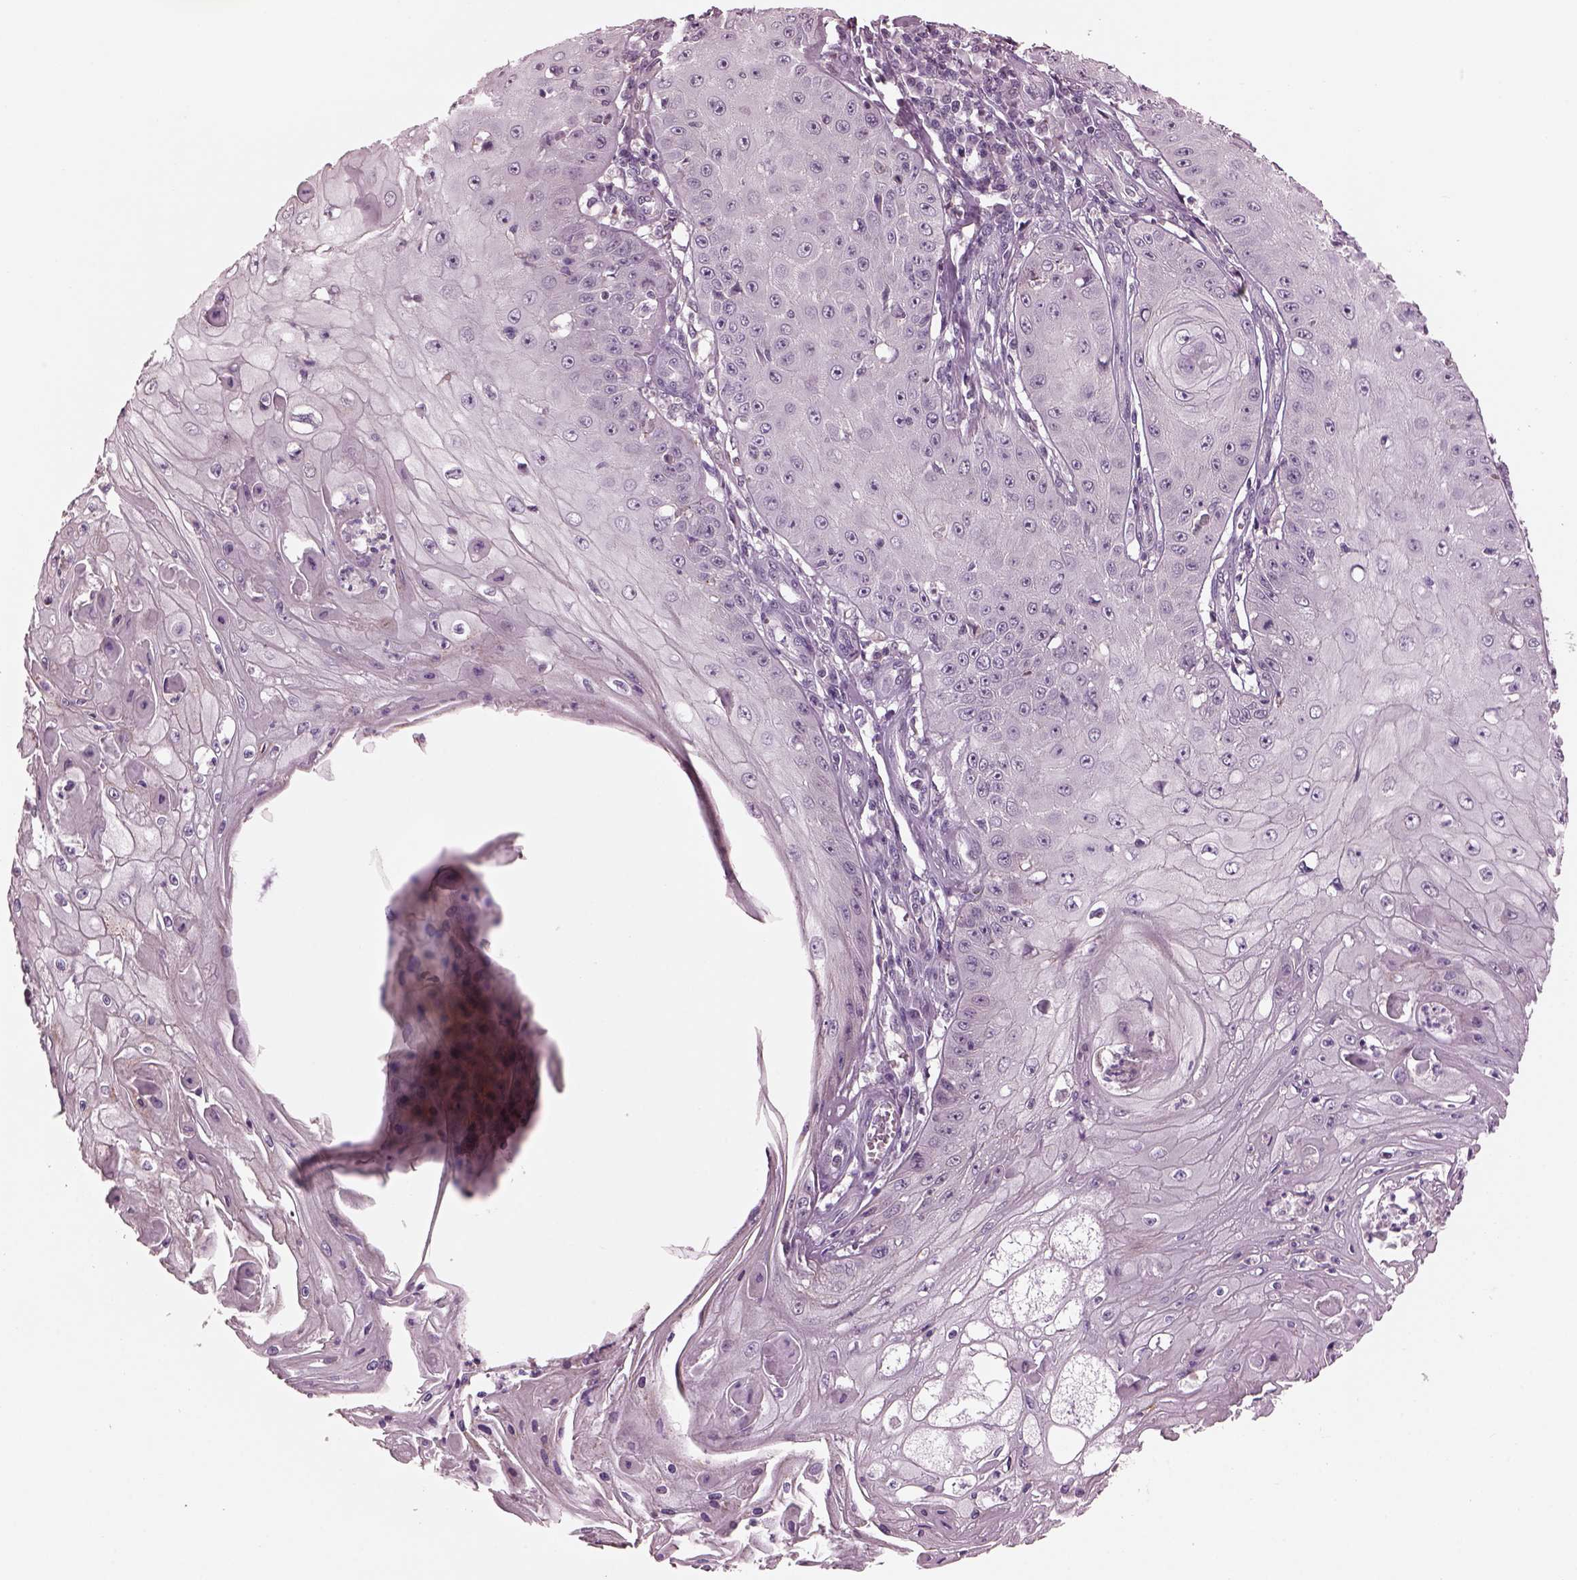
{"staining": {"intensity": "negative", "quantity": "none", "location": "none"}, "tissue": "skin cancer", "cell_type": "Tumor cells", "image_type": "cancer", "snomed": [{"axis": "morphology", "description": "Squamous cell carcinoma, NOS"}, {"axis": "topography", "description": "Skin"}], "caption": "Tumor cells are negative for brown protein staining in skin cancer (squamous cell carcinoma).", "gene": "SRI", "patient": {"sex": "male", "age": 70}}